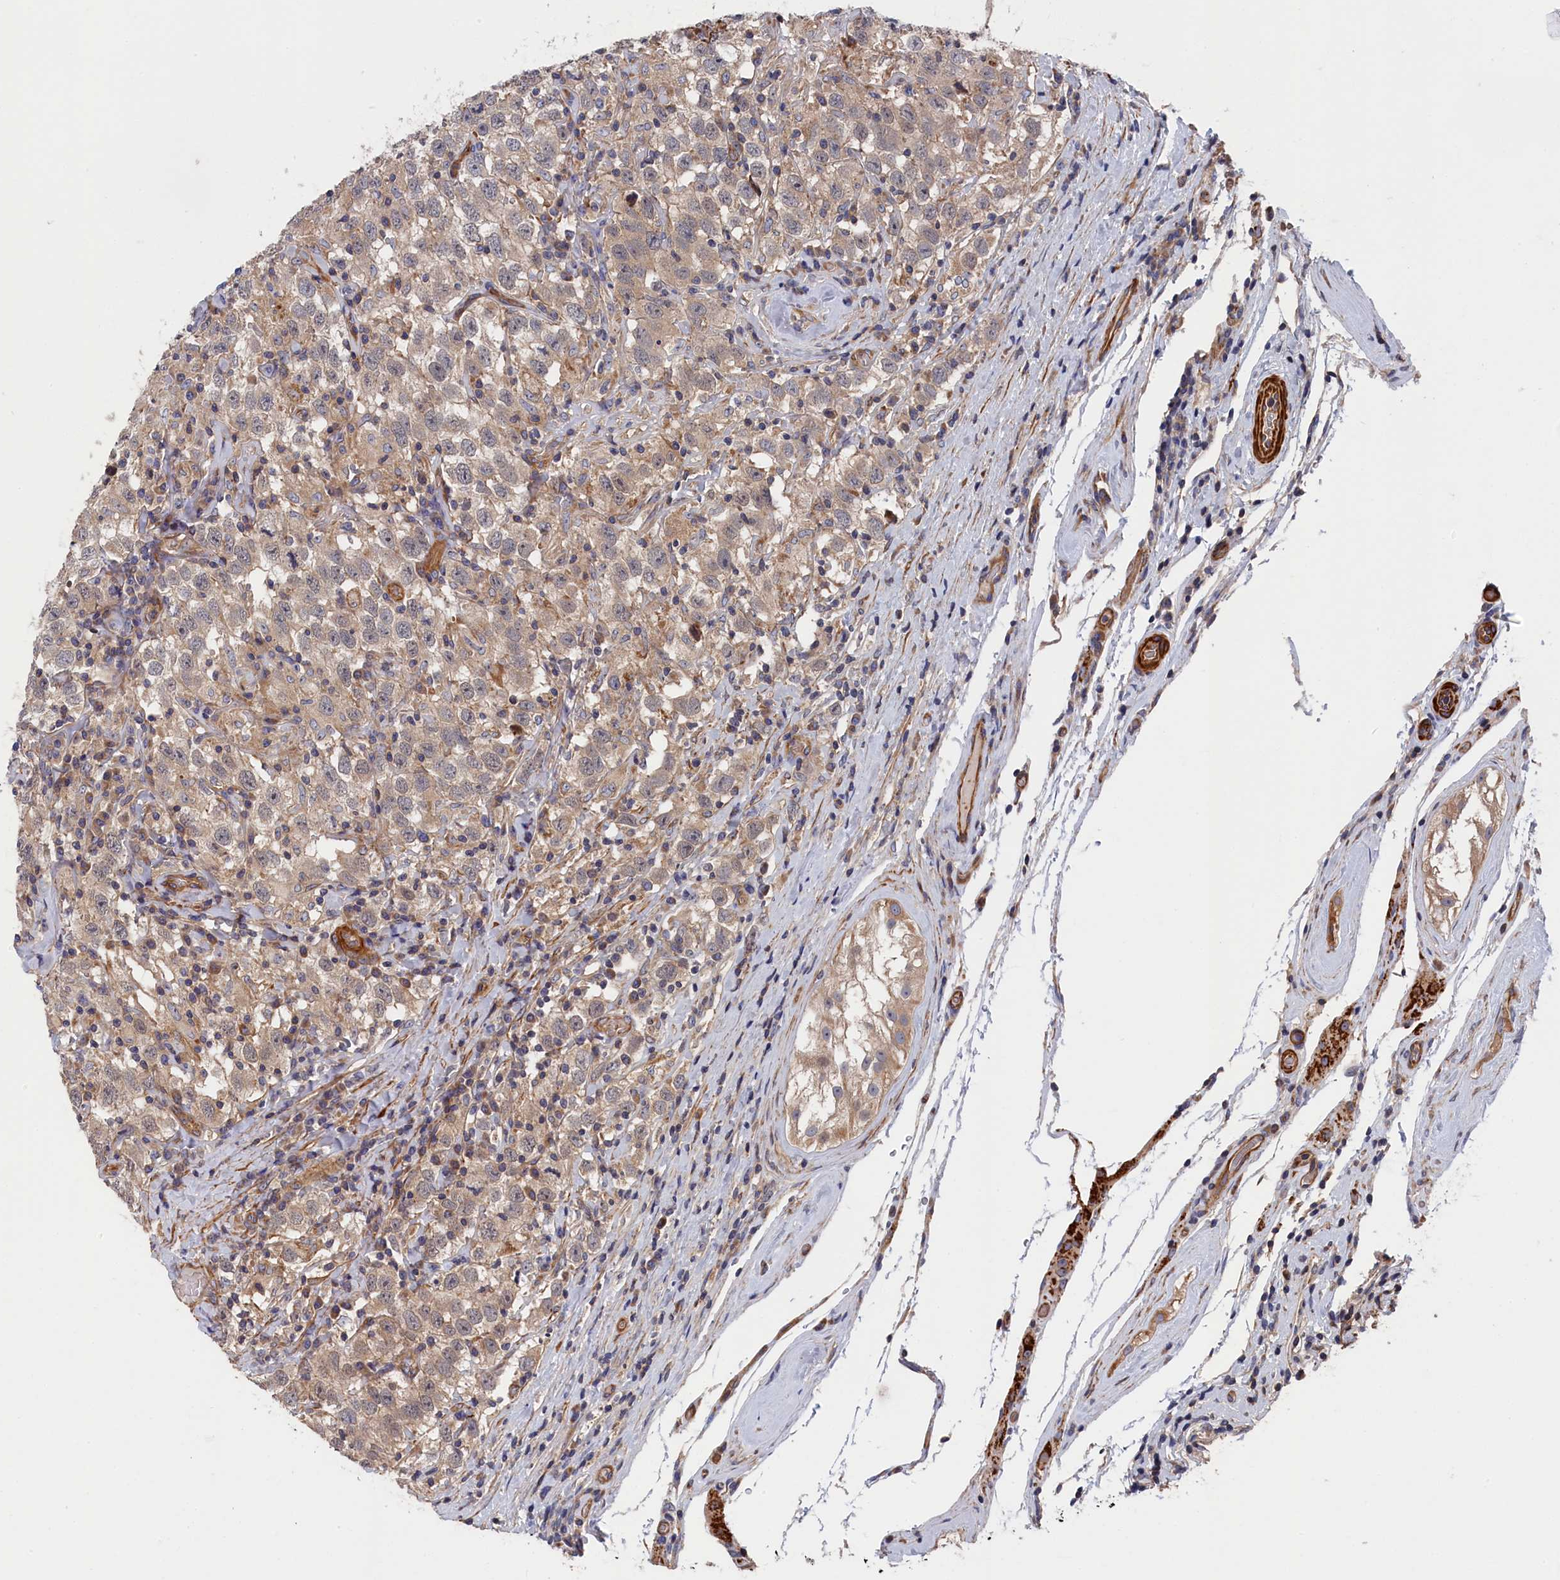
{"staining": {"intensity": "weak", "quantity": "25%-75%", "location": "cytoplasmic/membranous"}, "tissue": "testis cancer", "cell_type": "Tumor cells", "image_type": "cancer", "snomed": [{"axis": "morphology", "description": "Seminoma, NOS"}, {"axis": "topography", "description": "Testis"}], "caption": "Immunohistochemical staining of testis seminoma demonstrates low levels of weak cytoplasmic/membranous protein expression in about 25%-75% of tumor cells.", "gene": "LDHD", "patient": {"sex": "male", "age": 41}}